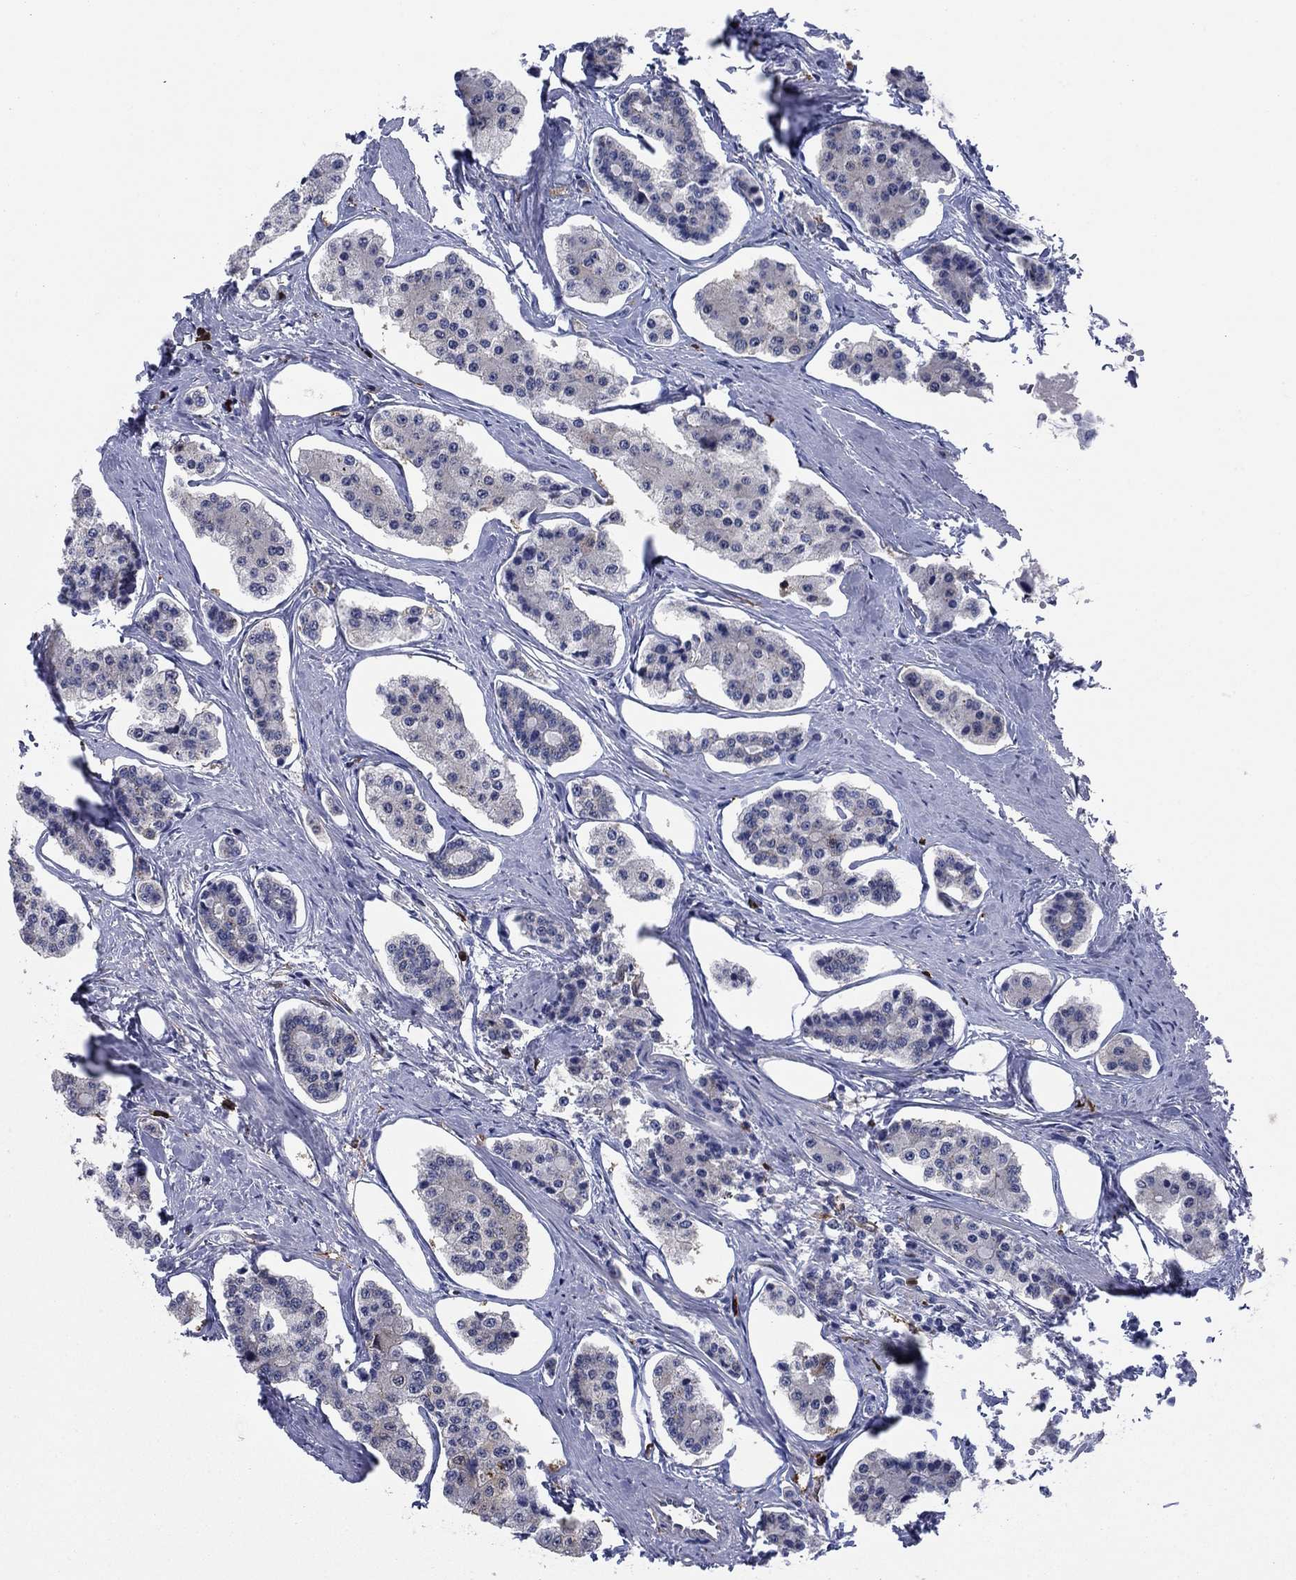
{"staining": {"intensity": "negative", "quantity": "none", "location": "none"}, "tissue": "carcinoid", "cell_type": "Tumor cells", "image_type": "cancer", "snomed": [{"axis": "morphology", "description": "Carcinoid, malignant, NOS"}, {"axis": "topography", "description": "Small intestine"}], "caption": "This is an immunohistochemistry micrograph of human carcinoid. There is no staining in tumor cells.", "gene": "STMN1", "patient": {"sex": "female", "age": 65}}